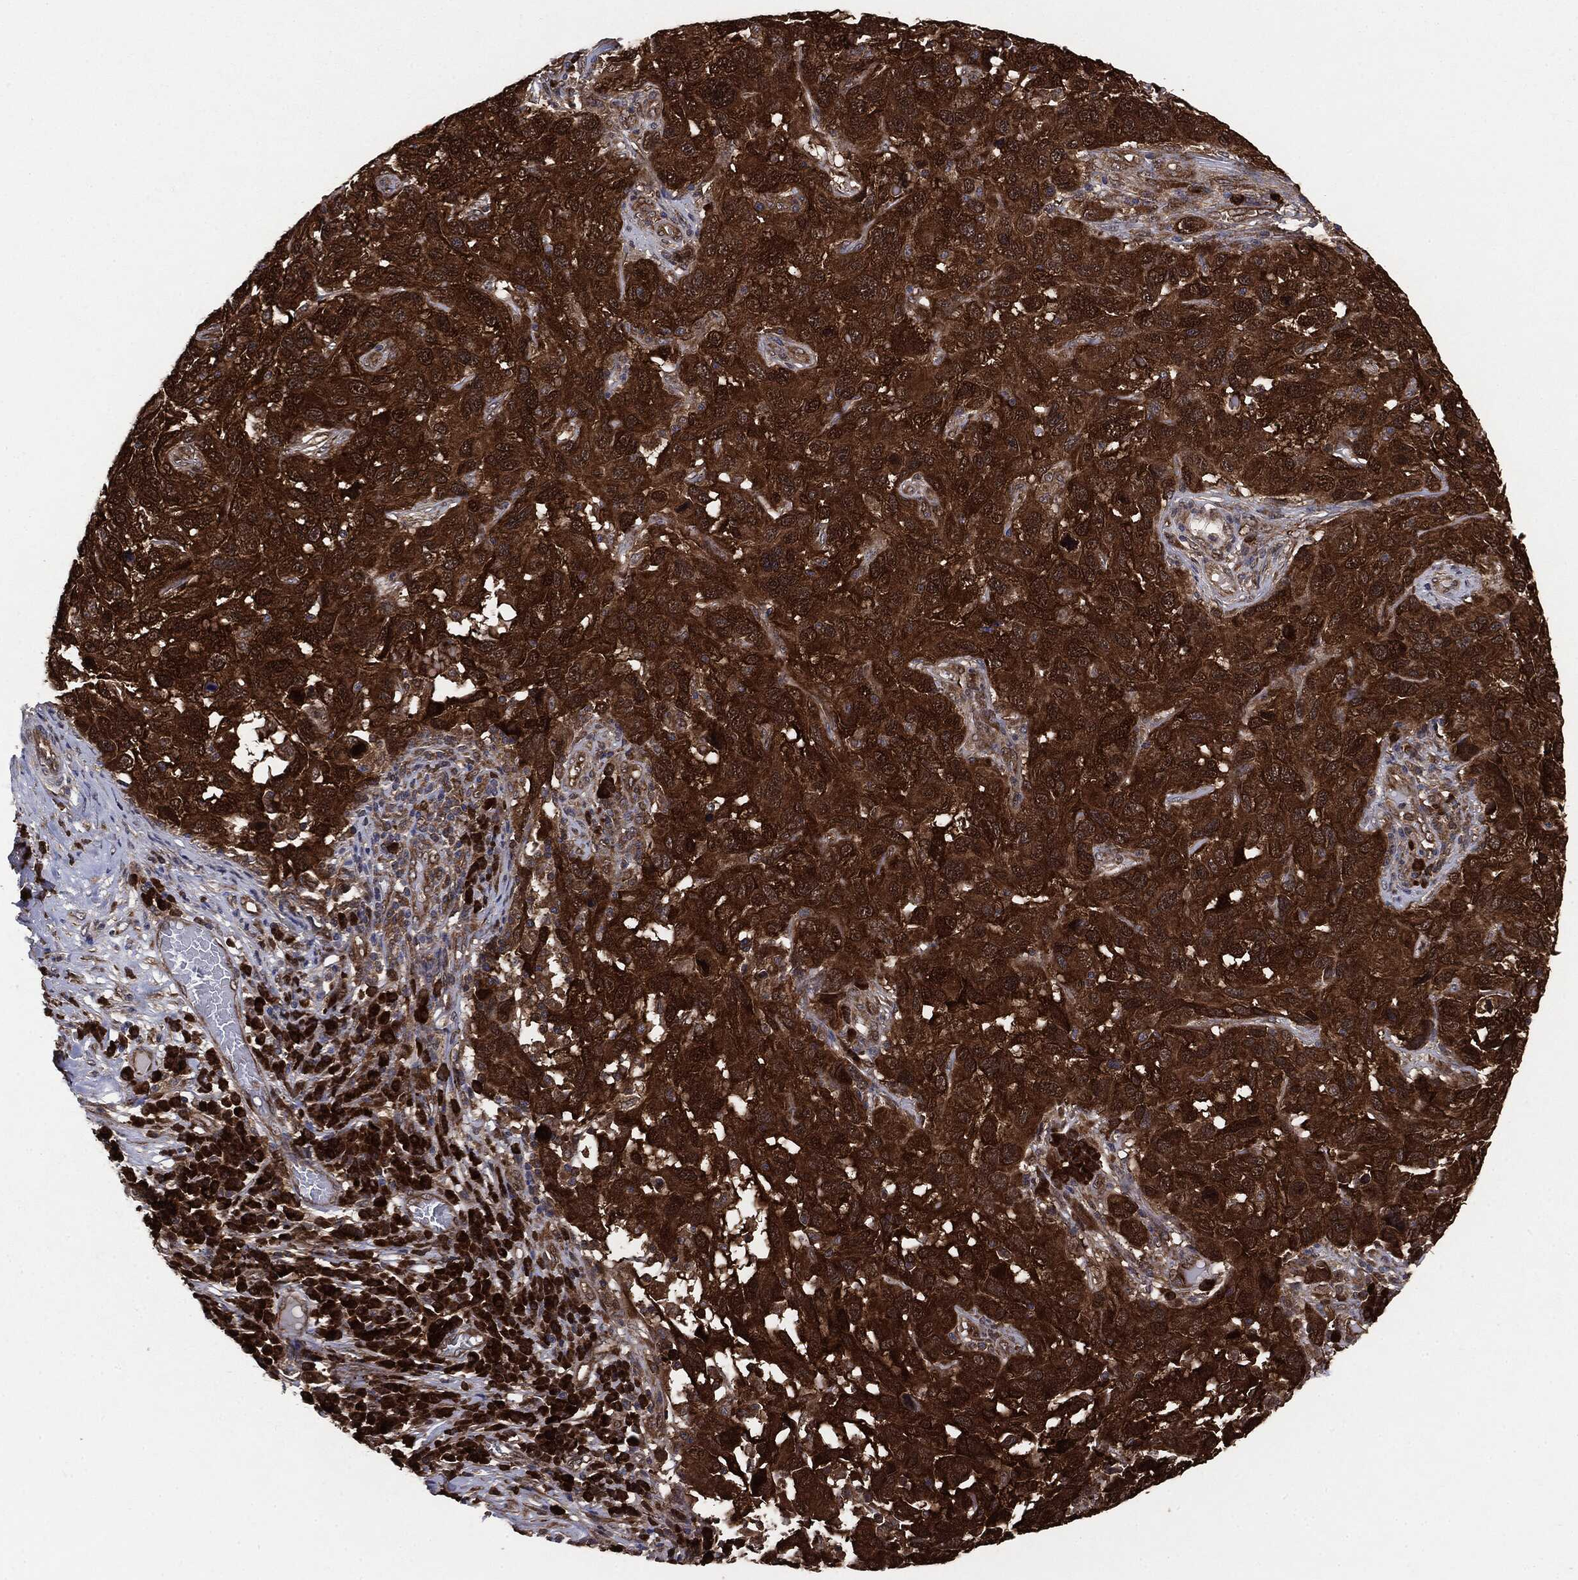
{"staining": {"intensity": "strong", "quantity": ">75%", "location": "cytoplasmic/membranous"}, "tissue": "melanoma", "cell_type": "Tumor cells", "image_type": "cancer", "snomed": [{"axis": "morphology", "description": "Malignant melanoma, NOS"}, {"axis": "topography", "description": "Skin"}], "caption": "This is a photomicrograph of immunohistochemistry (IHC) staining of melanoma, which shows strong staining in the cytoplasmic/membranous of tumor cells.", "gene": "NME1", "patient": {"sex": "male", "age": 53}}